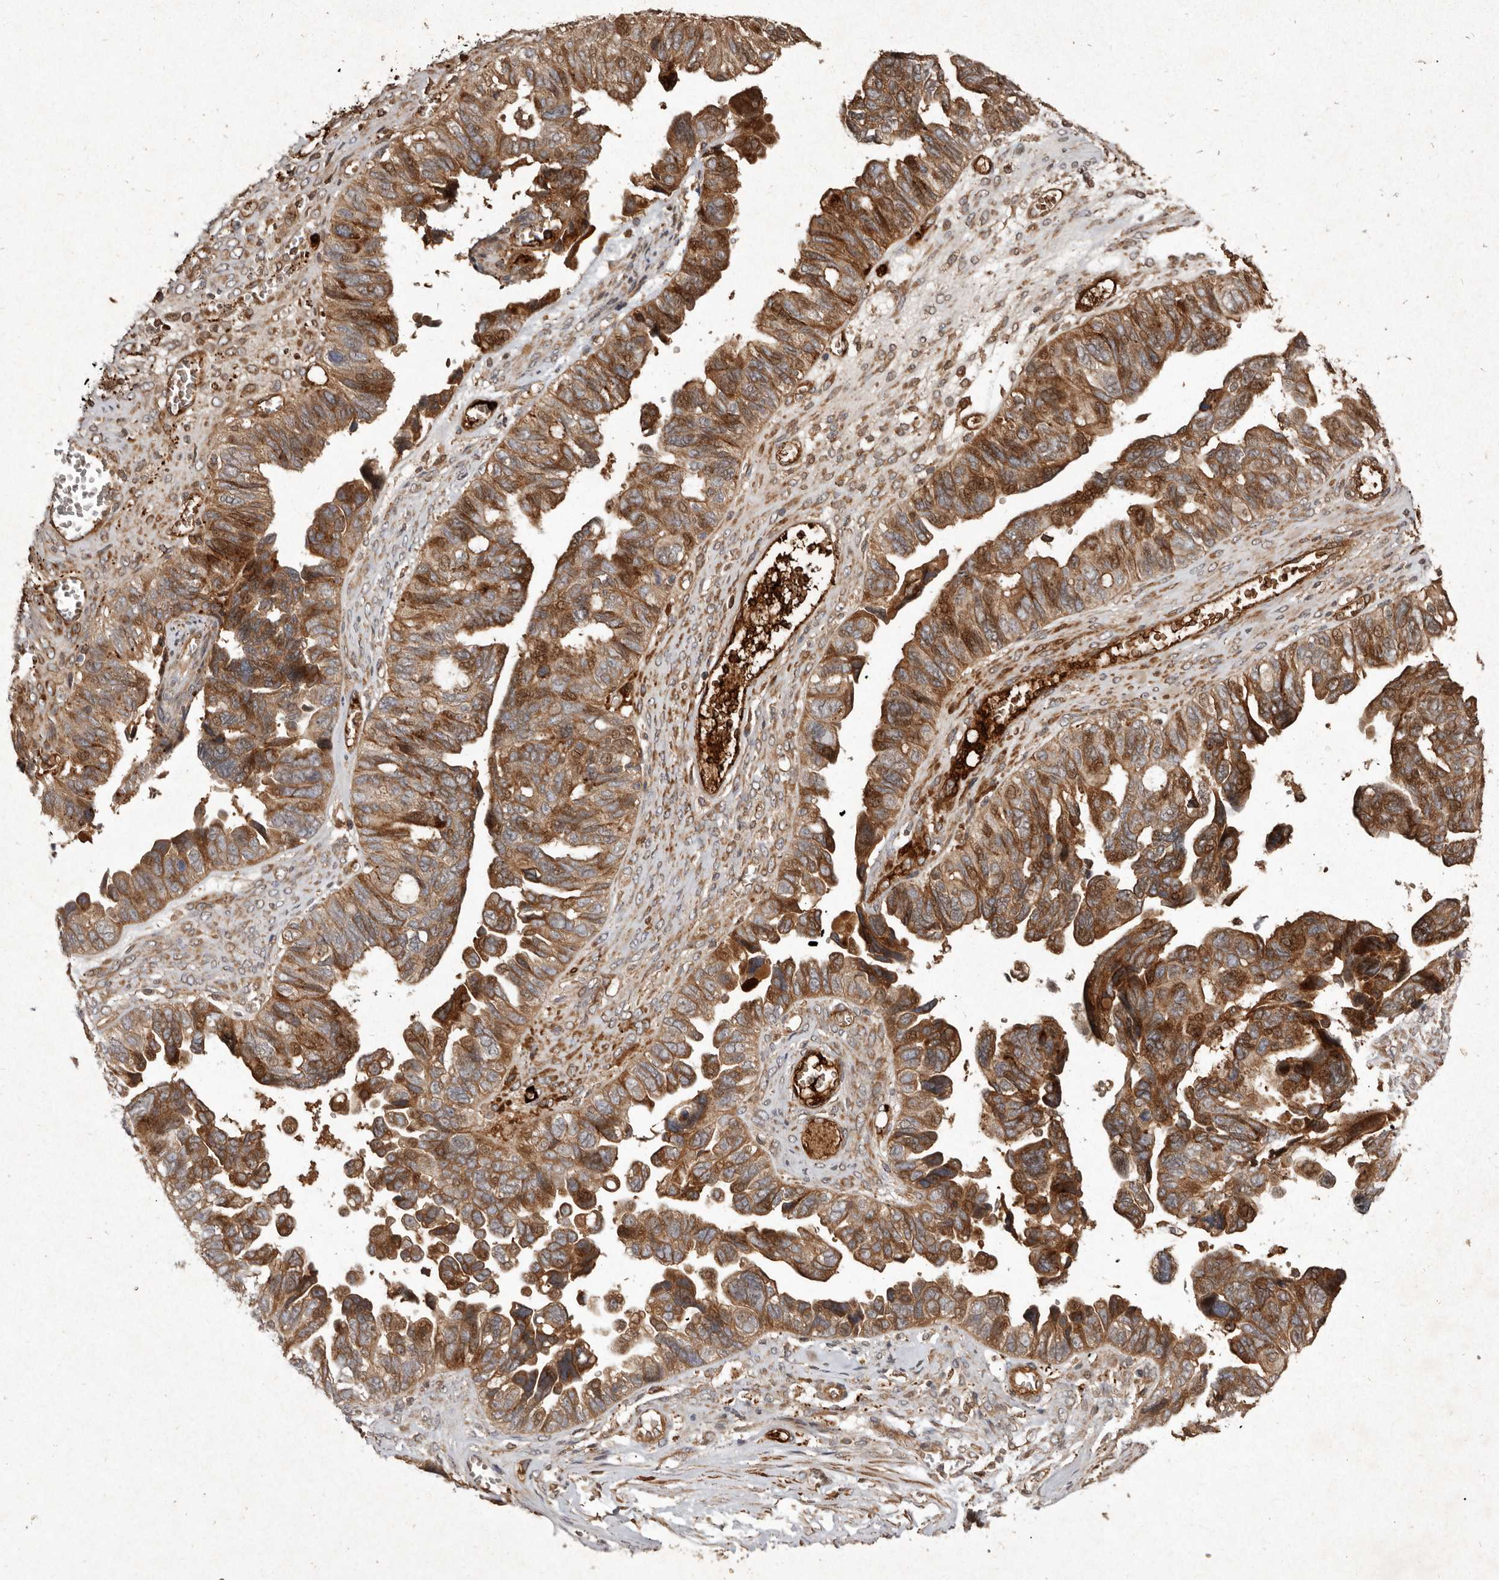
{"staining": {"intensity": "moderate", "quantity": ">75%", "location": "cytoplasmic/membranous"}, "tissue": "ovarian cancer", "cell_type": "Tumor cells", "image_type": "cancer", "snomed": [{"axis": "morphology", "description": "Cystadenocarcinoma, serous, NOS"}, {"axis": "topography", "description": "Ovary"}], "caption": "The histopathology image shows immunohistochemical staining of serous cystadenocarcinoma (ovarian). There is moderate cytoplasmic/membranous staining is seen in about >75% of tumor cells. (IHC, brightfield microscopy, high magnification).", "gene": "SEMA3A", "patient": {"sex": "female", "age": 79}}